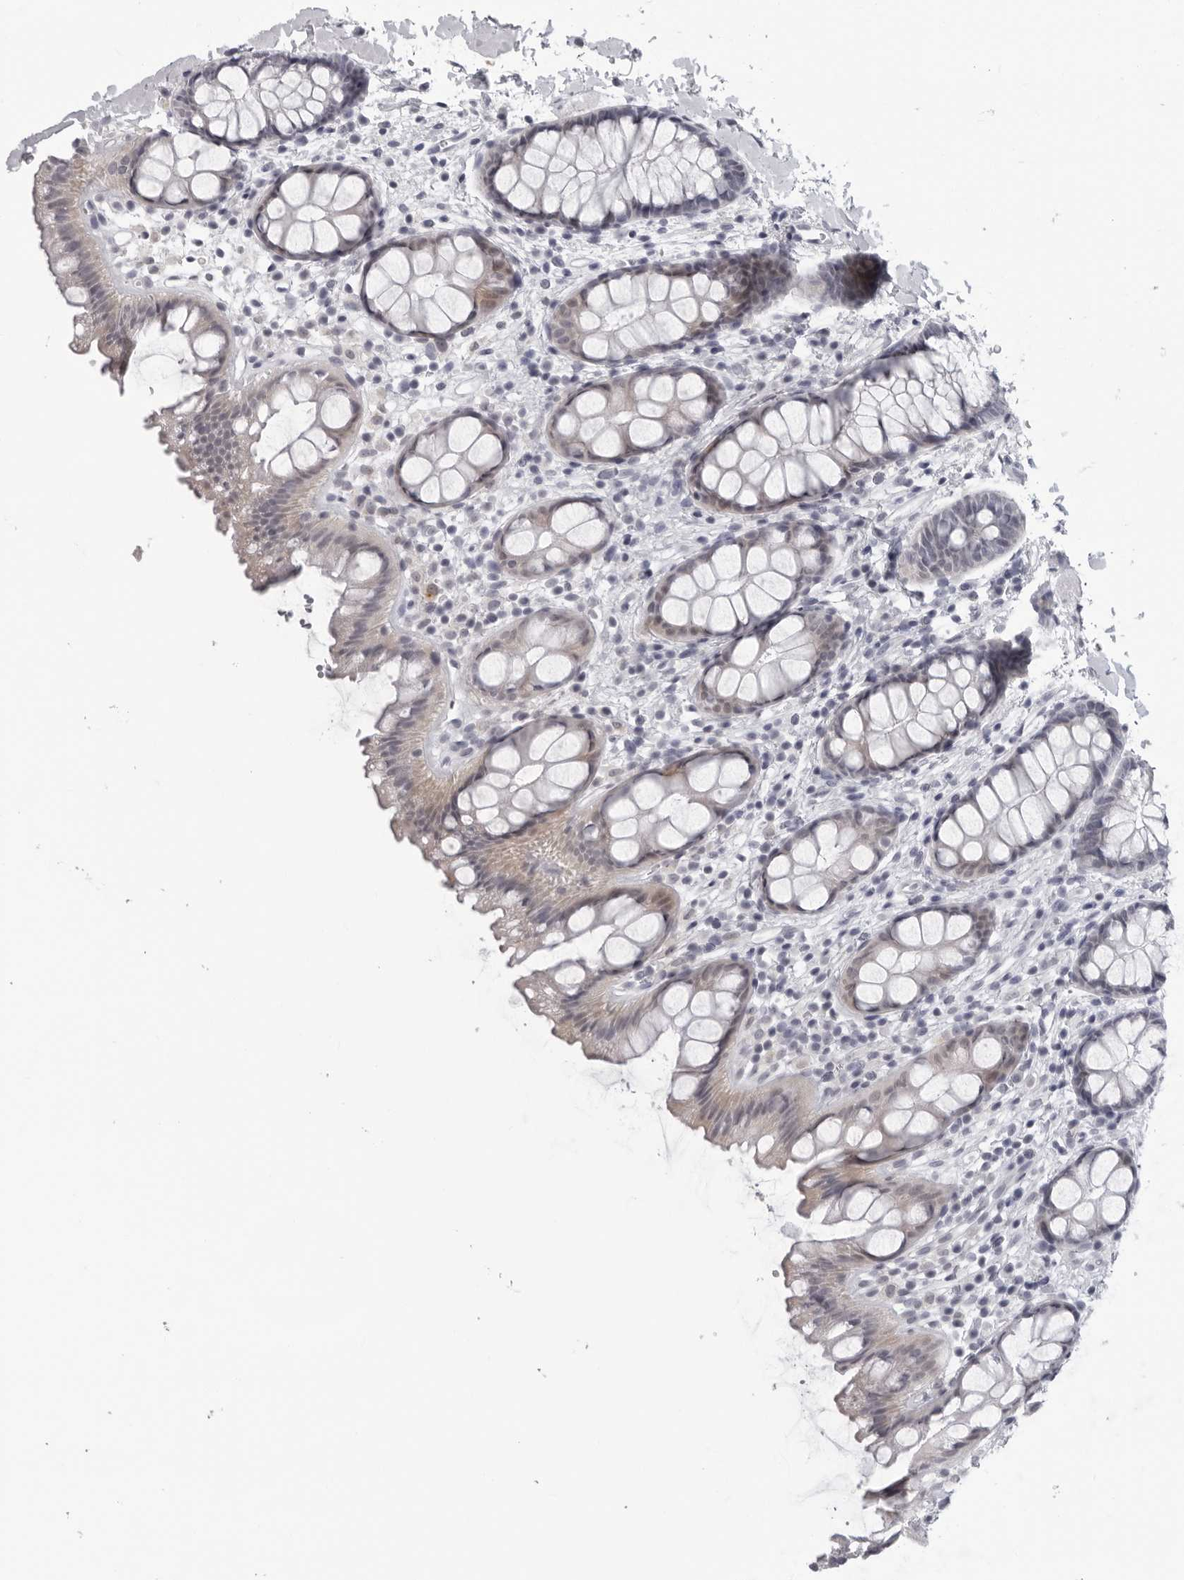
{"staining": {"intensity": "weak", "quantity": "<25%", "location": "cytoplasmic/membranous"}, "tissue": "rectum", "cell_type": "Glandular cells", "image_type": "normal", "snomed": [{"axis": "morphology", "description": "Normal tissue, NOS"}, {"axis": "topography", "description": "Rectum"}], "caption": "DAB immunohistochemical staining of benign human rectum reveals no significant expression in glandular cells. (IHC, brightfield microscopy, high magnification).", "gene": "OPLAH", "patient": {"sex": "female", "age": 65}}